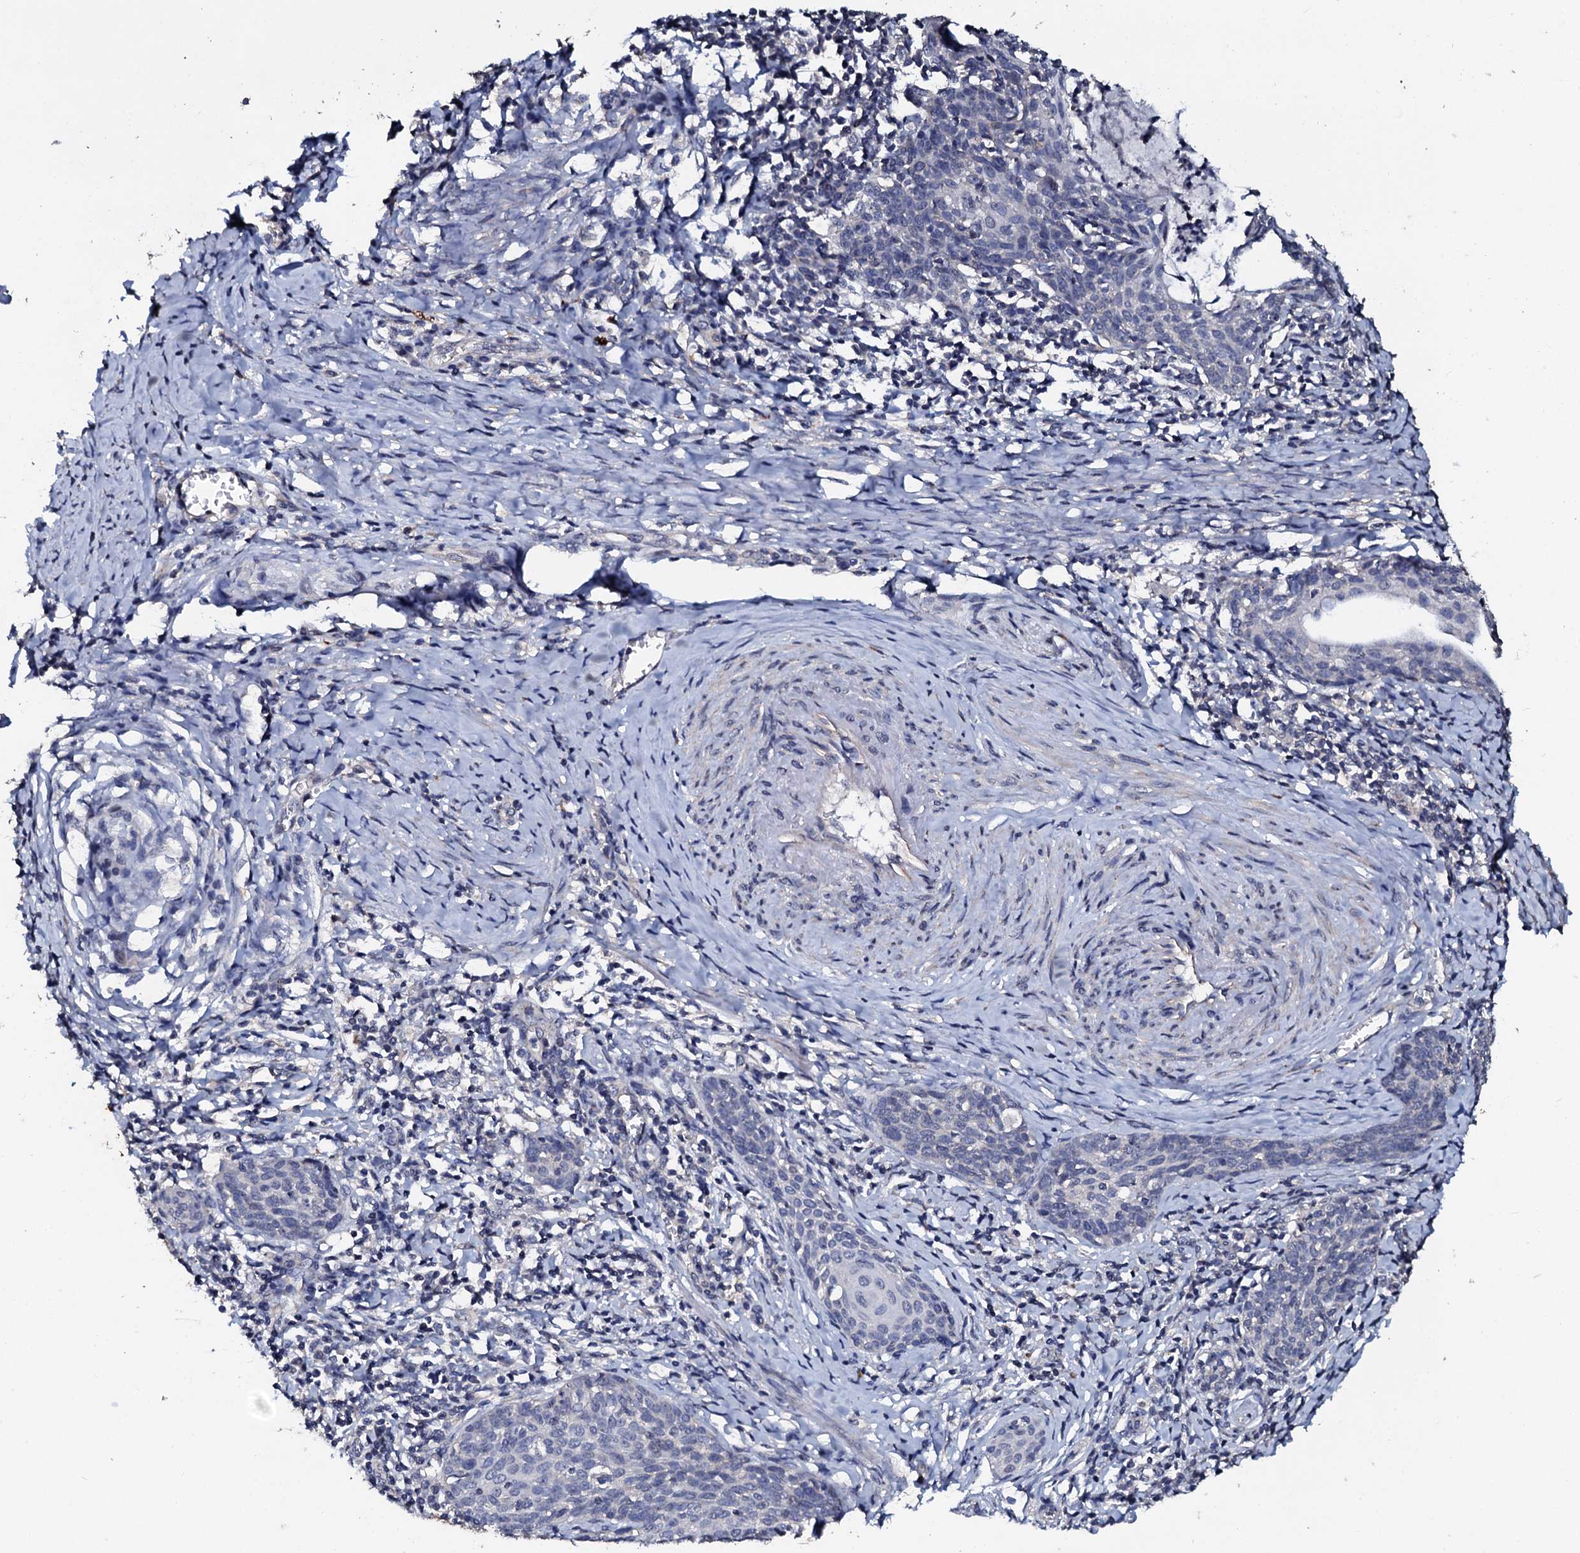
{"staining": {"intensity": "negative", "quantity": "none", "location": "none"}, "tissue": "cervical cancer", "cell_type": "Tumor cells", "image_type": "cancer", "snomed": [{"axis": "morphology", "description": "Squamous cell carcinoma, NOS"}, {"axis": "topography", "description": "Cervix"}], "caption": "Immunohistochemistry (IHC) micrograph of neoplastic tissue: squamous cell carcinoma (cervical) stained with DAB (3,3'-diaminobenzidine) reveals no significant protein positivity in tumor cells.", "gene": "SLC37A4", "patient": {"sex": "female", "age": 52}}